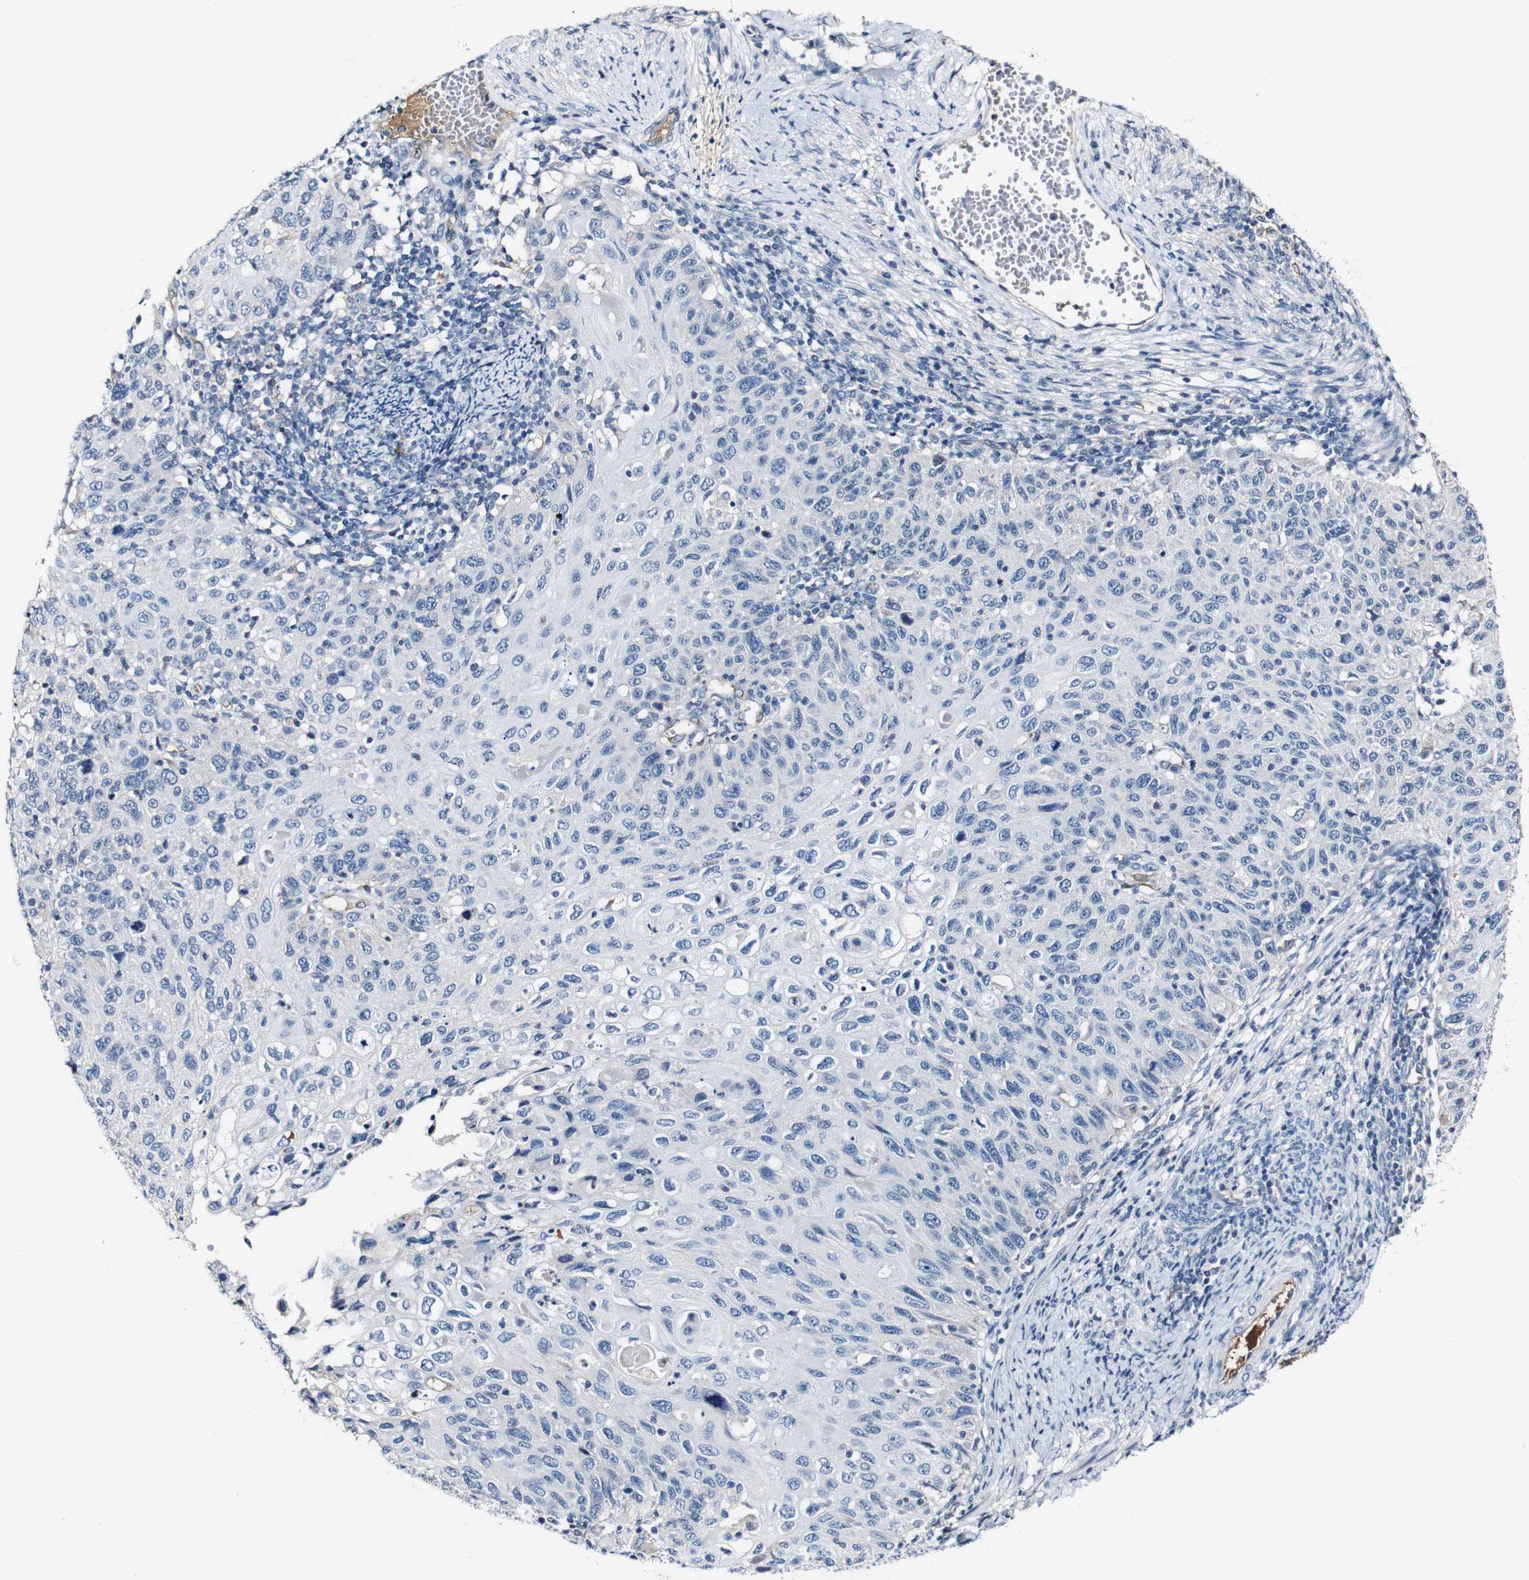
{"staining": {"intensity": "negative", "quantity": "none", "location": "none"}, "tissue": "cervical cancer", "cell_type": "Tumor cells", "image_type": "cancer", "snomed": [{"axis": "morphology", "description": "Squamous cell carcinoma, NOS"}, {"axis": "topography", "description": "Cervix"}], "caption": "Cervical squamous cell carcinoma was stained to show a protein in brown. There is no significant expression in tumor cells.", "gene": "GRAMD1A", "patient": {"sex": "female", "age": 70}}